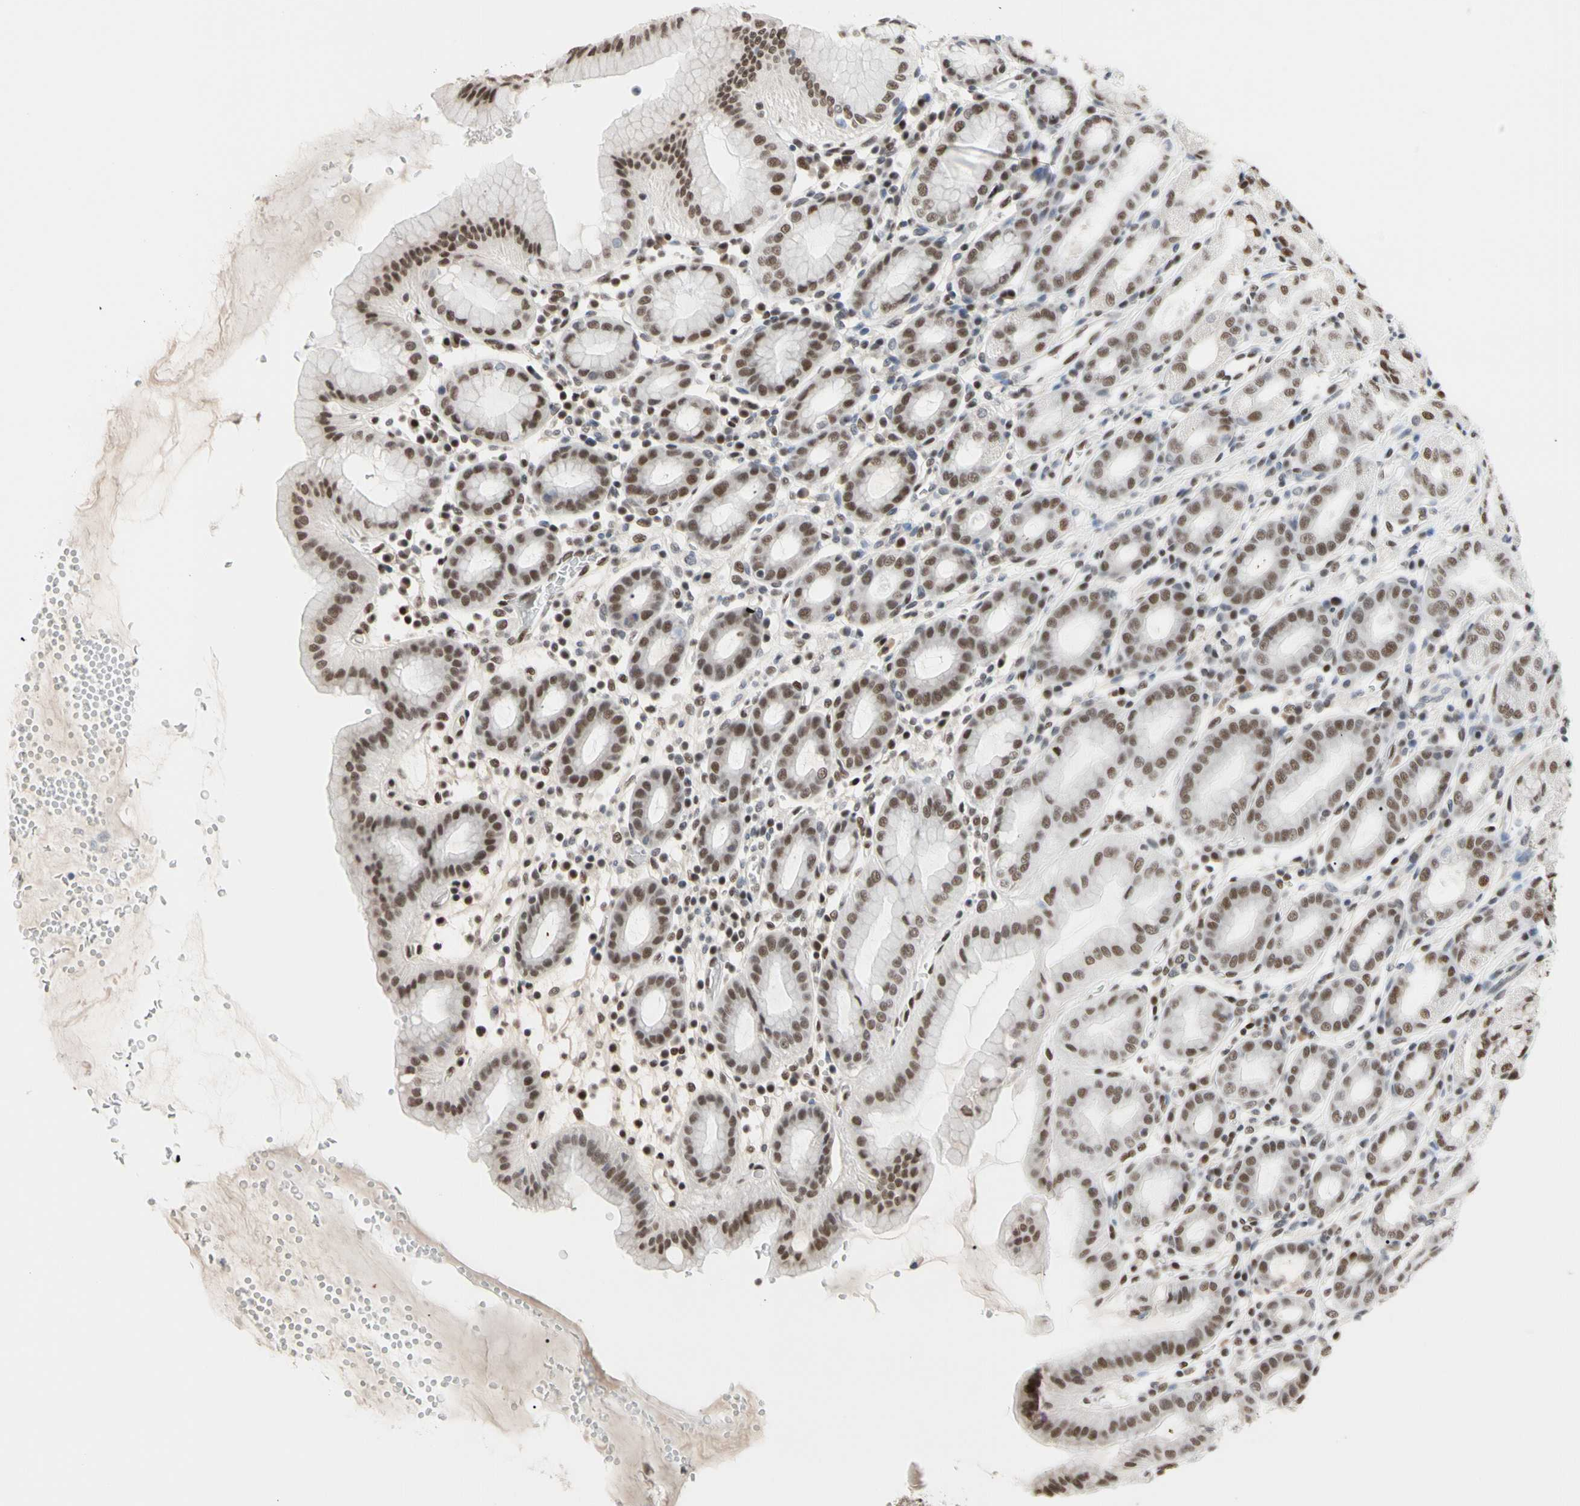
{"staining": {"intensity": "moderate", "quantity": ">75%", "location": "nuclear"}, "tissue": "stomach", "cell_type": "Glandular cells", "image_type": "normal", "snomed": [{"axis": "morphology", "description": "Normal tissue, NOS"}, {"axis": "topography", "description": "Stomach, upper"}], "caption": "Immunohistochemistry (DAB) staining of unremarkable human stomach displays moderate nuclear protein expression in about >75% of glandular cells.", "gene": "FAM98B", "patient": {"sex": "male", "age": 68}}